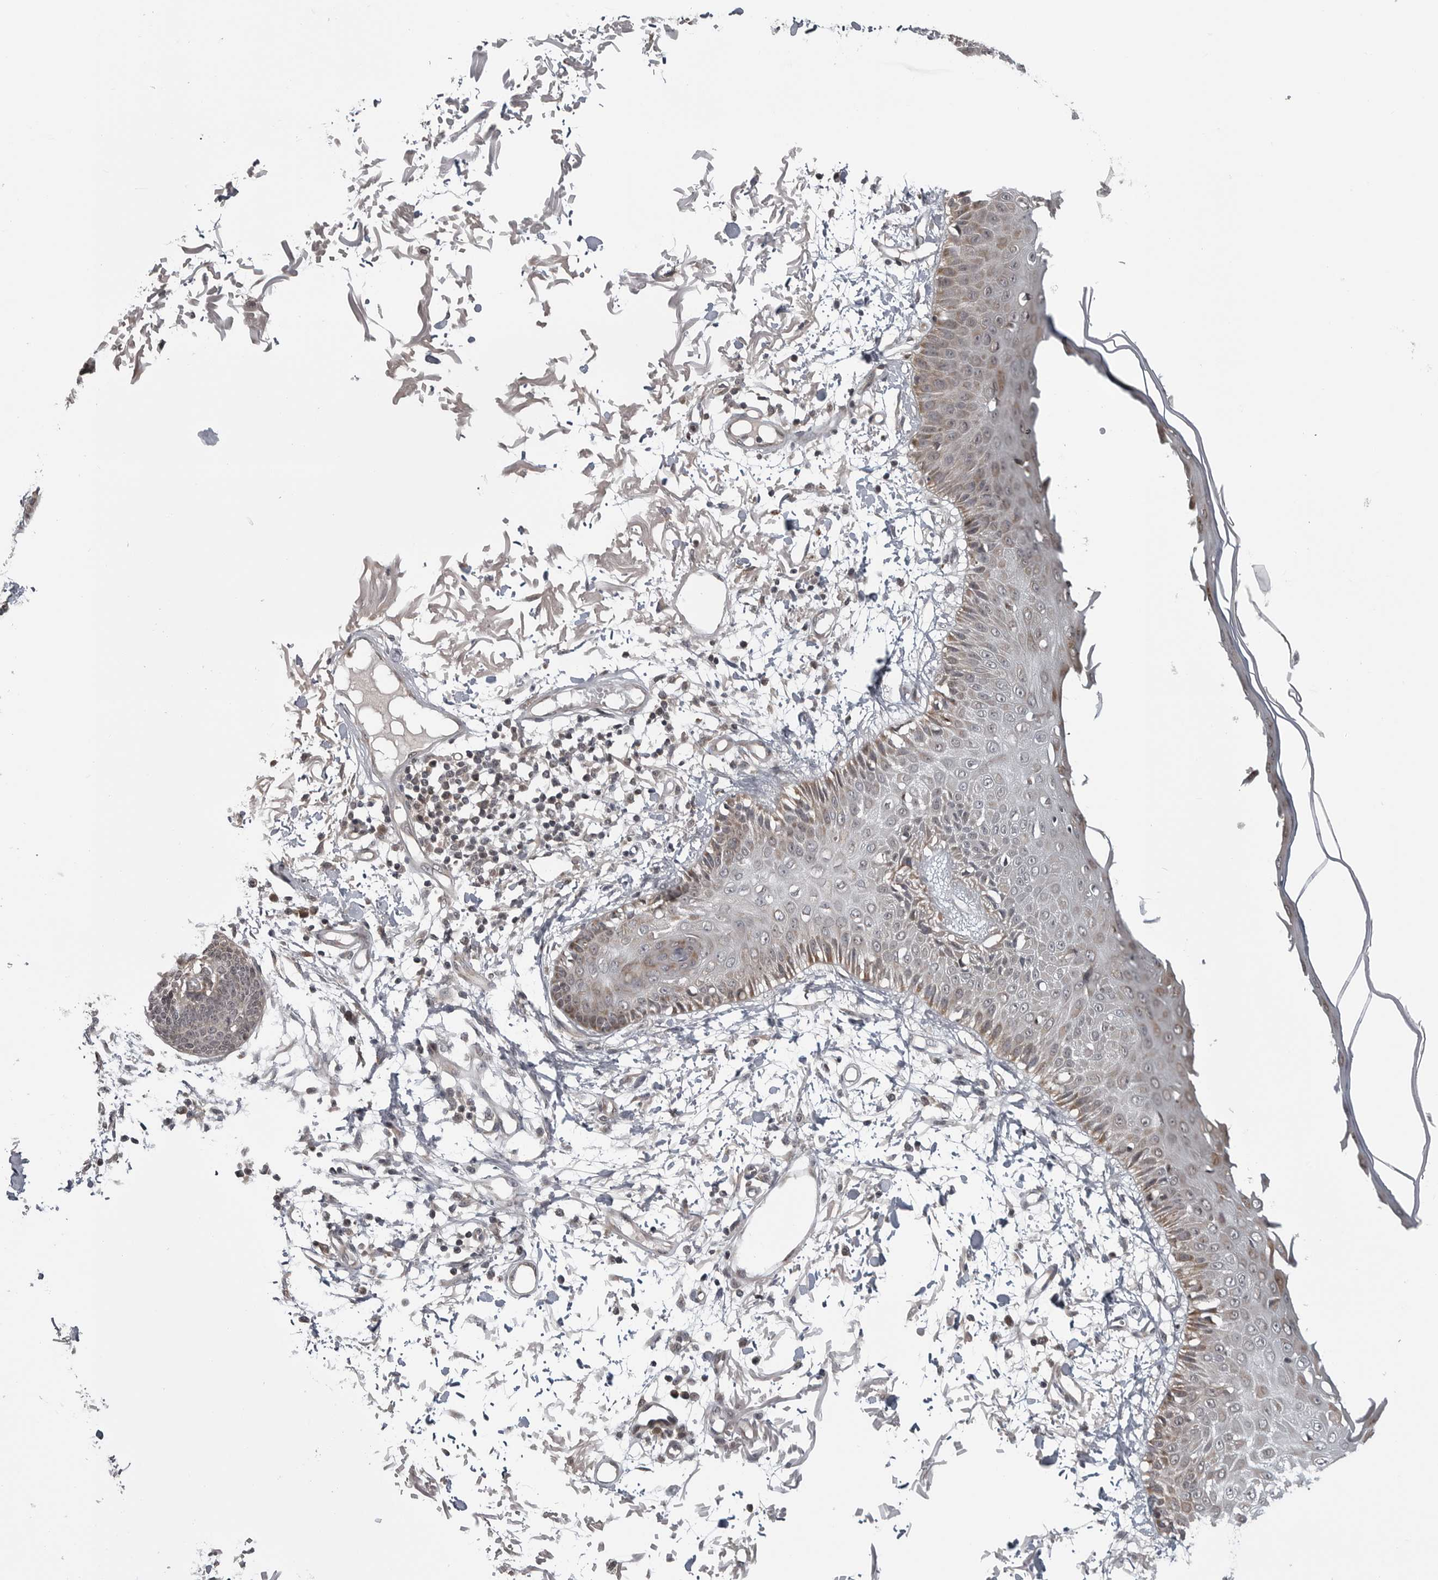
{"staining": {"intensity": "negative", "quantity": "none", "location": "none"}, "tissue": "skin", "cell_type": "Fibroblasts", "image_type": "normal", "snomed": [{"axis": "morphology", "description": "Normal tissue, NOS"}, {"axis": "morphology", "description": "Squamous cell carcinoma, NOS"}, {"axis": "topography", "description": "Skin"}, {"axis": "topography", "description": "Peripheral nerve tissue"}], "caption": "This histopathology image is of unremarkable skin stained with immunohistochemistry to label a protein in brown with the nuclei are counter-stained blue. There is no staining in fibroblasts. (Immunohistochemistry, brightfield microscopy, high magnification).", "gene": "FAAP100", "patient": {"sex": "male", "age": 83}}